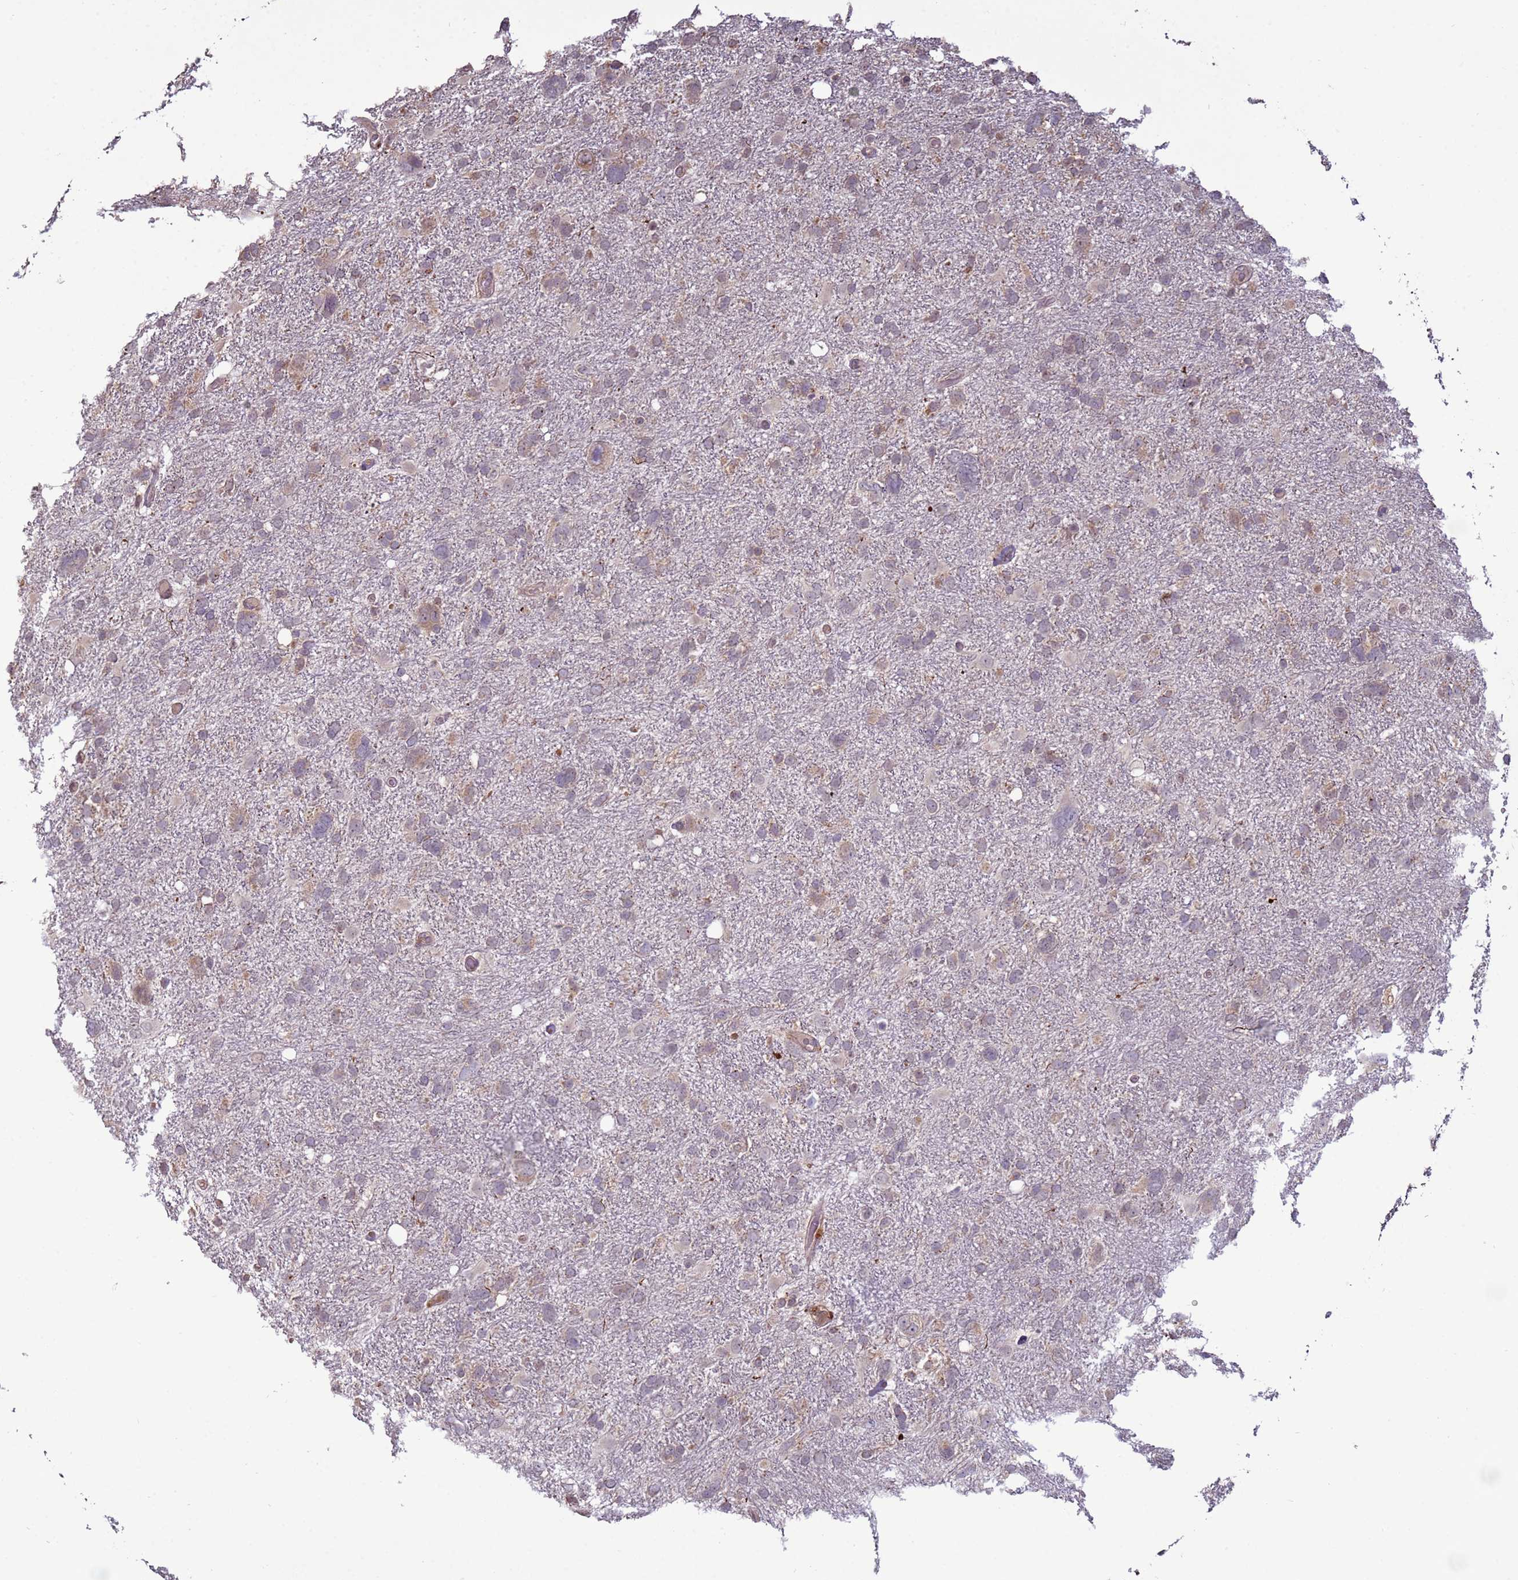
{"staining": {"intensity": "weak", "quantity": "<25%", "location": "cytoplasmic/membranous"}, "tissue": "glioma", "cell_type": "Tumor cells", "image_type": "cancer", "snomed": [{"axis": "morphology", "description": "Glioma, malignant, High grade"}, {"axis": "topography", "description": "Brain"}], "caption": "Tumor cells show no significant staining in malignant high-grade glioma.", "gene": "HGH1", "patient": {"sex": "male", "age": 61}}